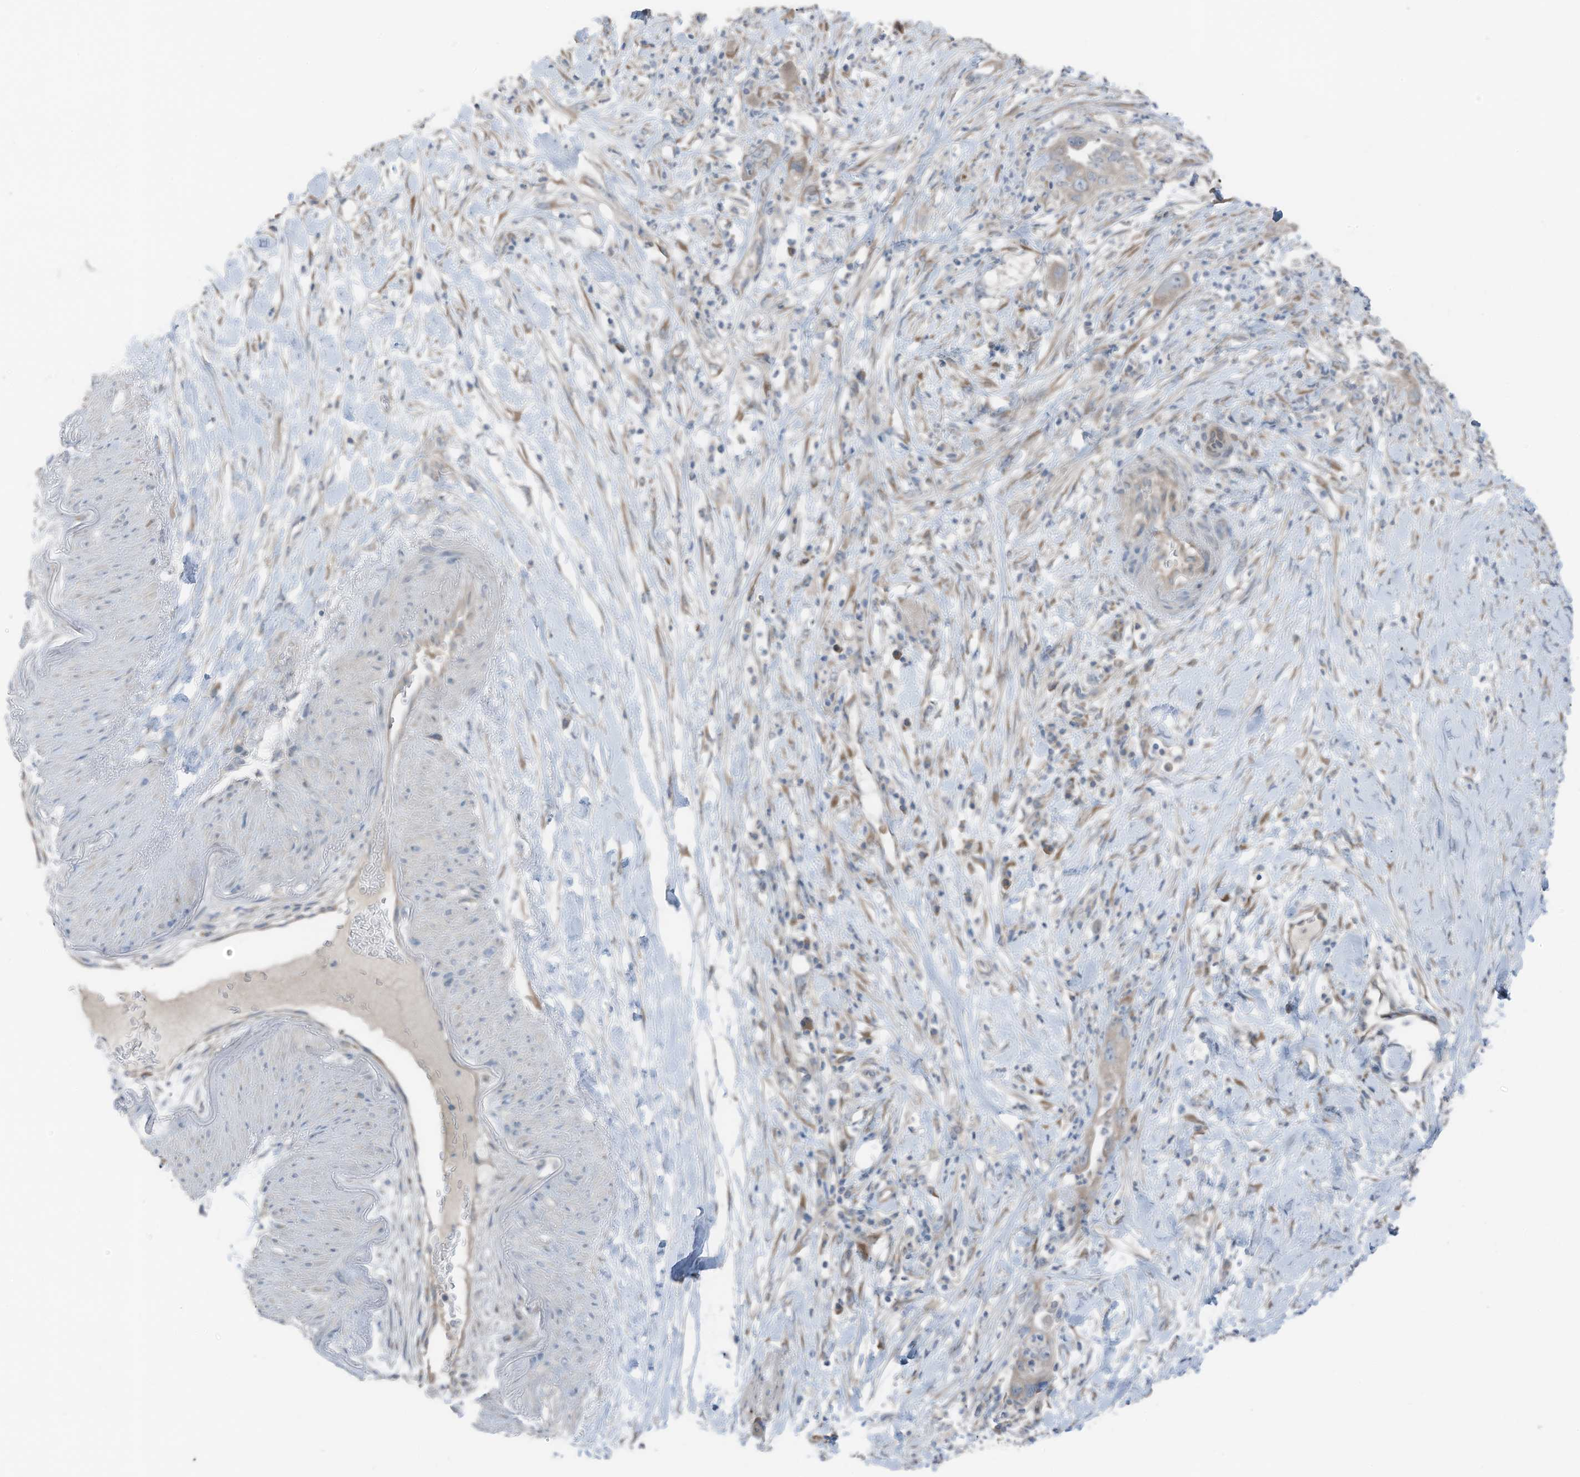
{"staining": {"intensity": "negative", "quantity": "none", "location": "none"}, "tissue": "pancreatic cancer", "cell_type": "Tumor cells", "image_type": "cancer", "snomed": [{"axis": "morphology", "description": "Adenocarcinoma, NOS"}, {"axis": "topography", "description": "Pancreas"}], "caption": "Tumor cells are negative for brown protein staining in pancreatic adenocarcinoma.", "gene": "ARHGEF33", "patient": {"sex": "female", "age": 71}}